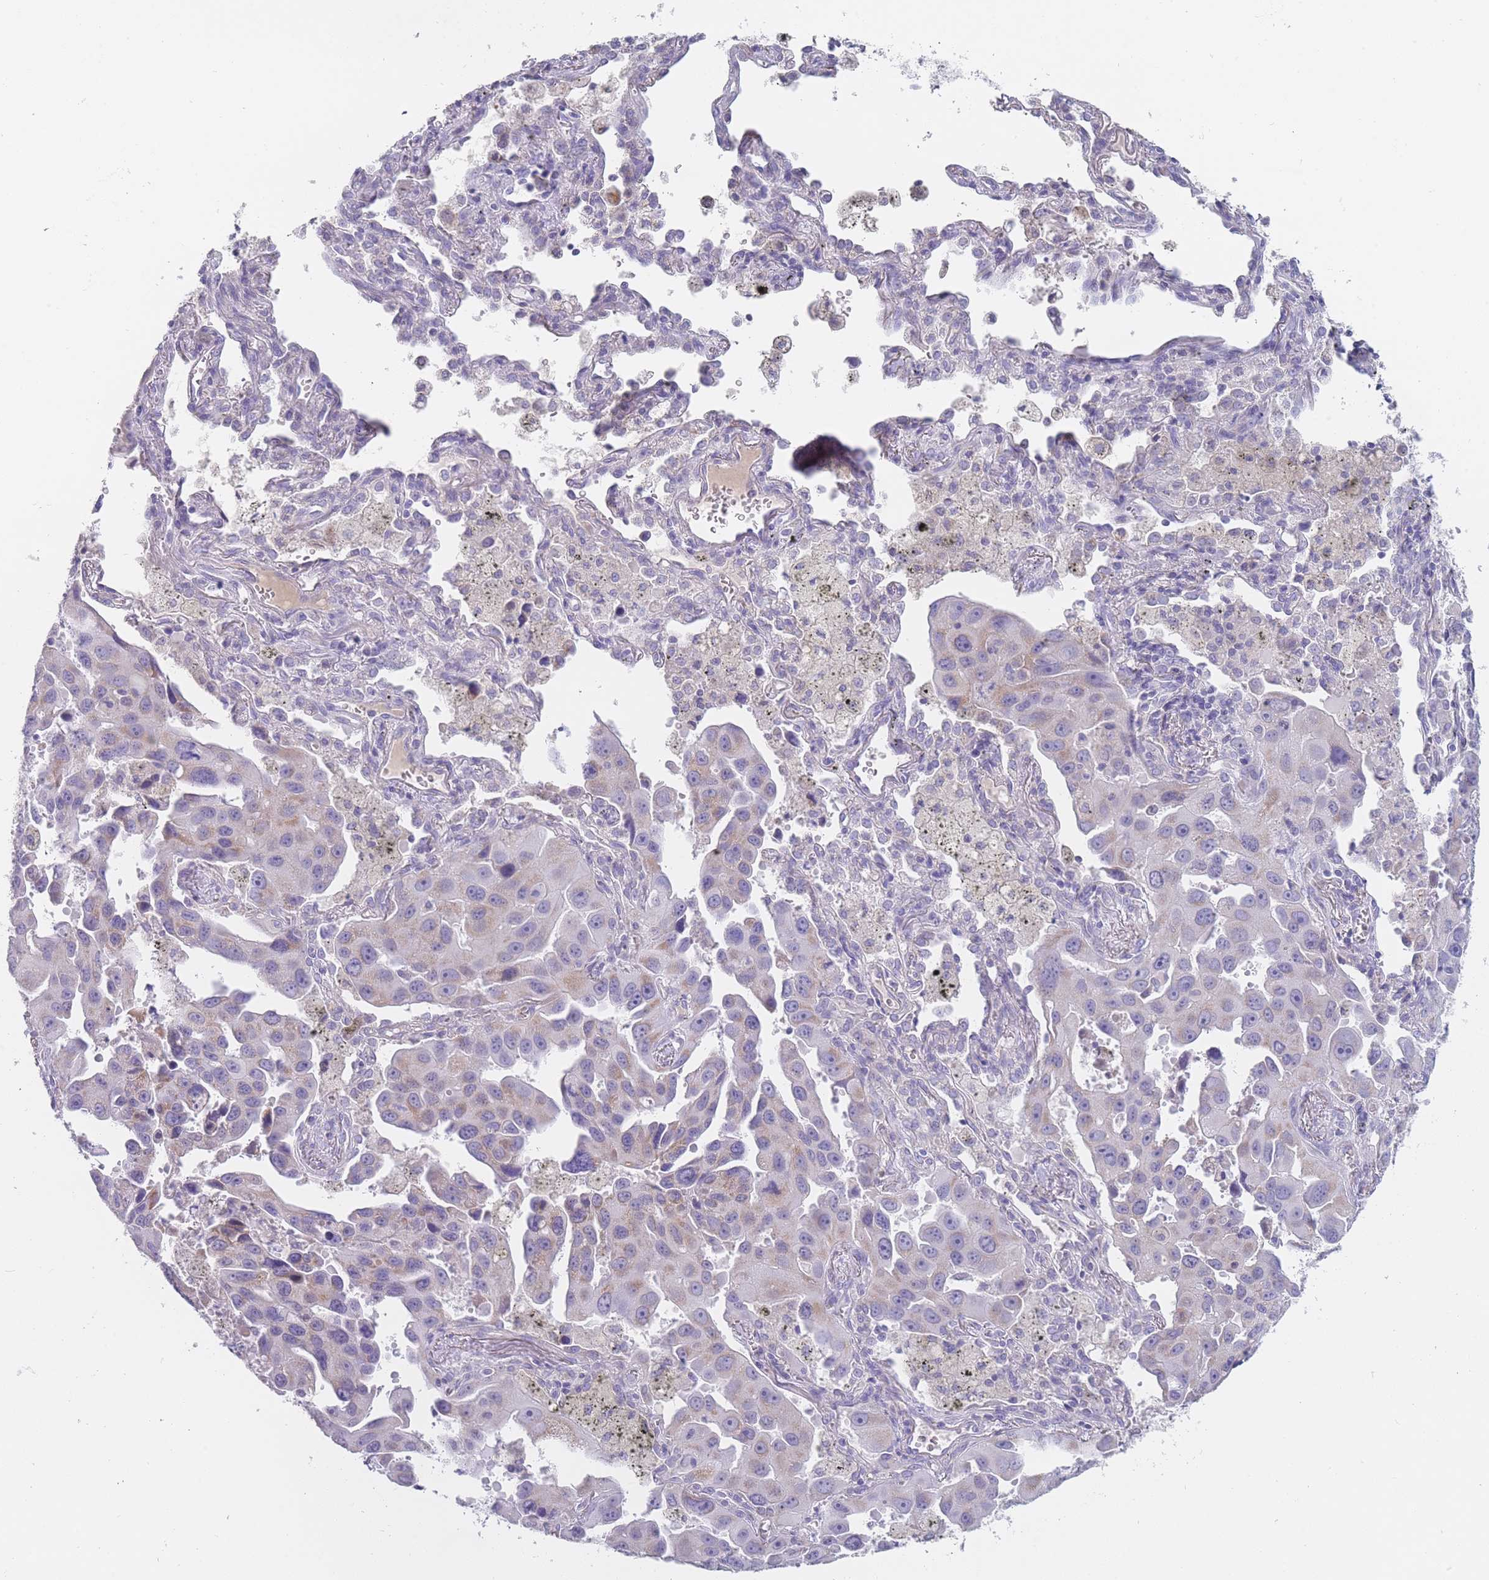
{"staining": {"intensity": "weak", "quantity": "<25%", "location": "cytoplasmic/membranous"}, "tissue": "lung cancer", "cell_type": "Tumor cells", "image_type": "cancer", "snomed": [{"axis": "morphology", "description": "Adenocarcinoma, NOS"}, {"axis": "topography", "description": "Lung"}], "caption": "This is an immunohistochemistry image of lung adenocarcinoma. There is no staining in tumor cells.", "gene": "MRPS14", "patient": {"sex": "male", "age": 66}}